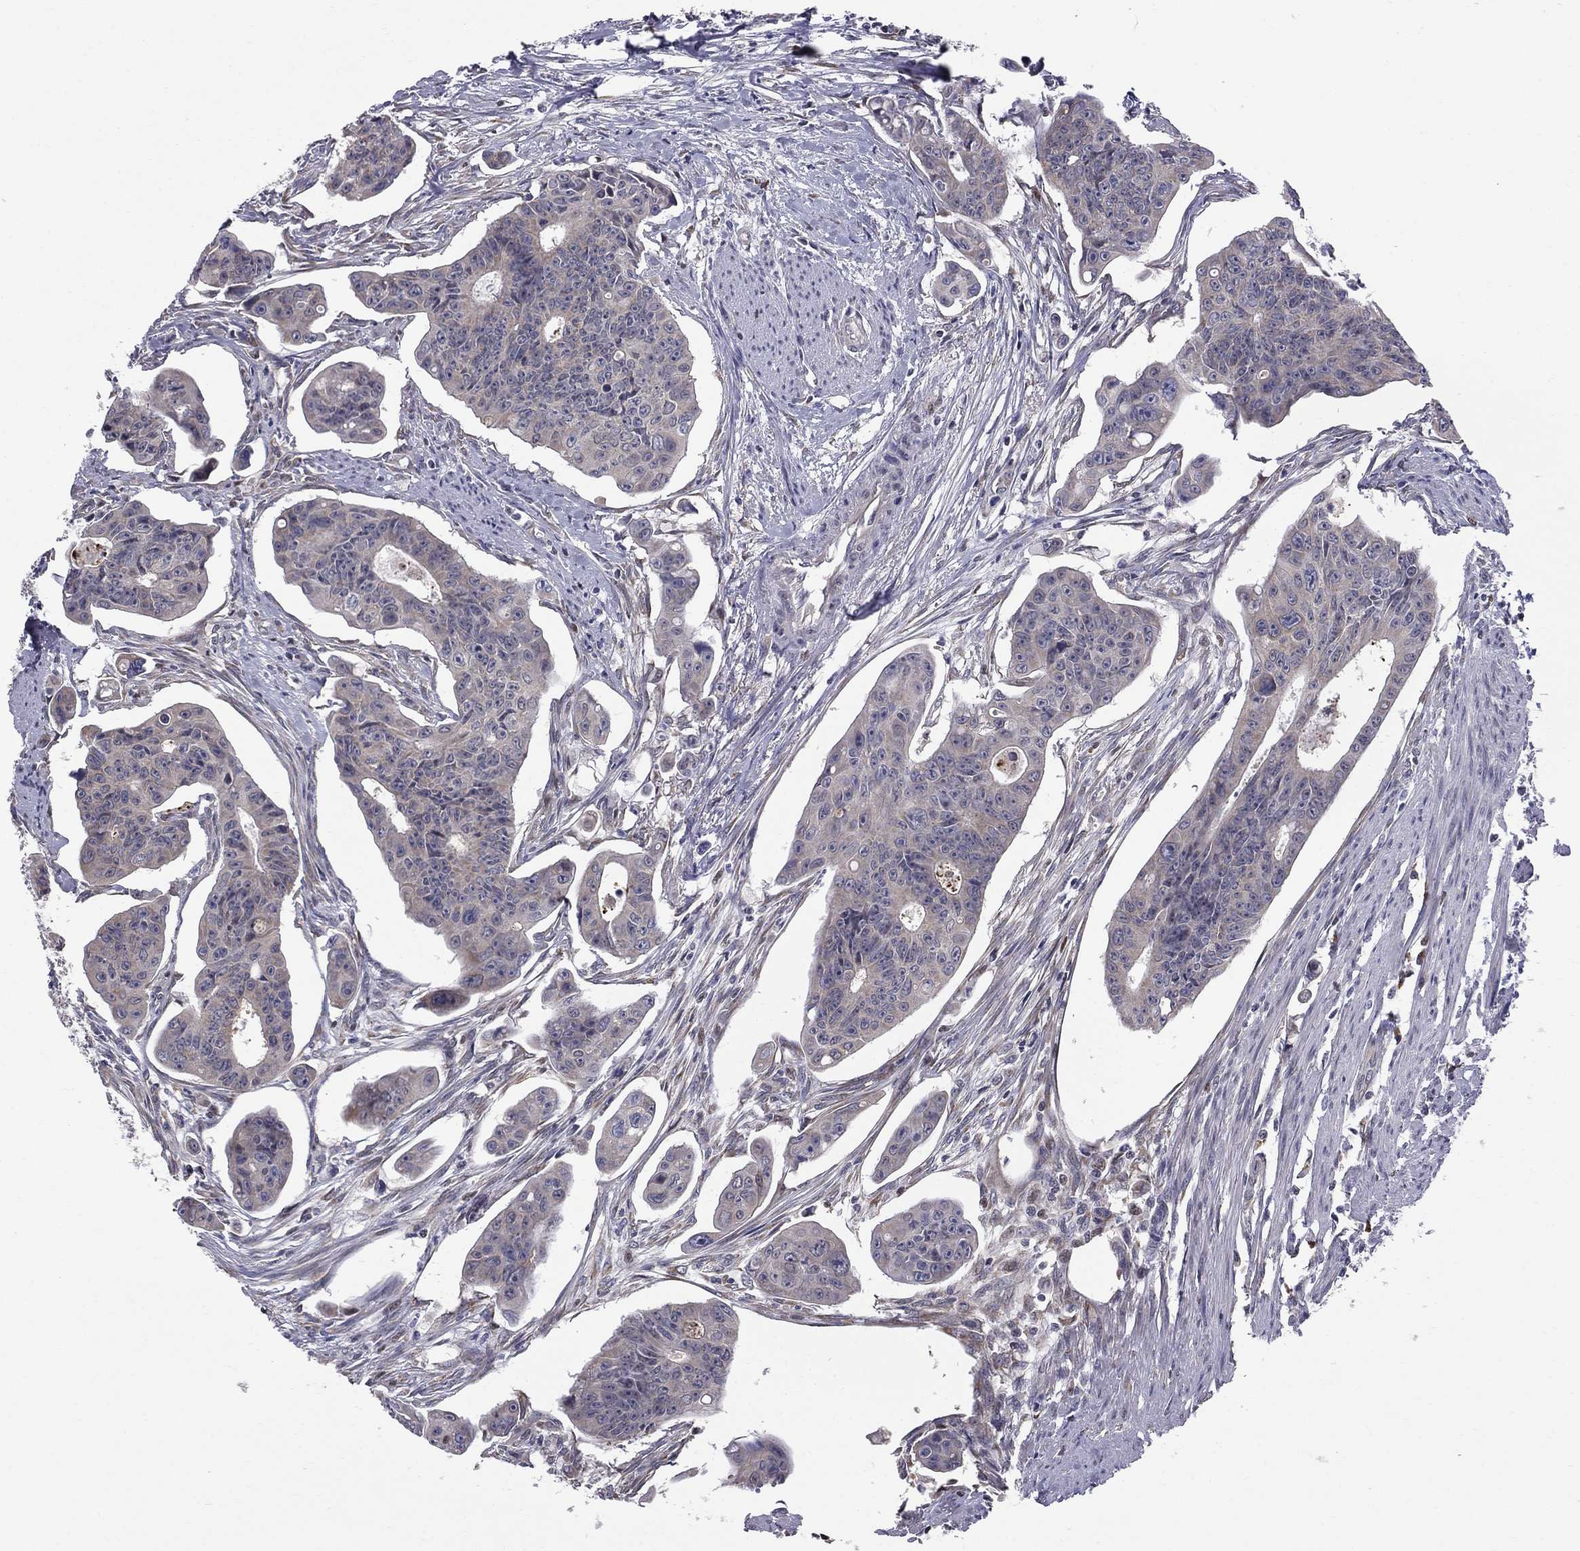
{"staining": {"intensity": "negative", "quantity": "none", "location": "none"}, "tissue": "colorectal cancer", "cell_type": "Tumor cells", "image_type": "cancer", "snomed": [{"axis": "morphology", "description": "Adenocarcinoma, NOS"}, {"axis": "topography", "description": "Colon"}], "caption": "Colorectal cancer stained for a protein using immunohistochemistry (IHC) displays no positivity tumor cells.", "gene": "HSPB2", "patient": {"sex": "male", "age": 70}}